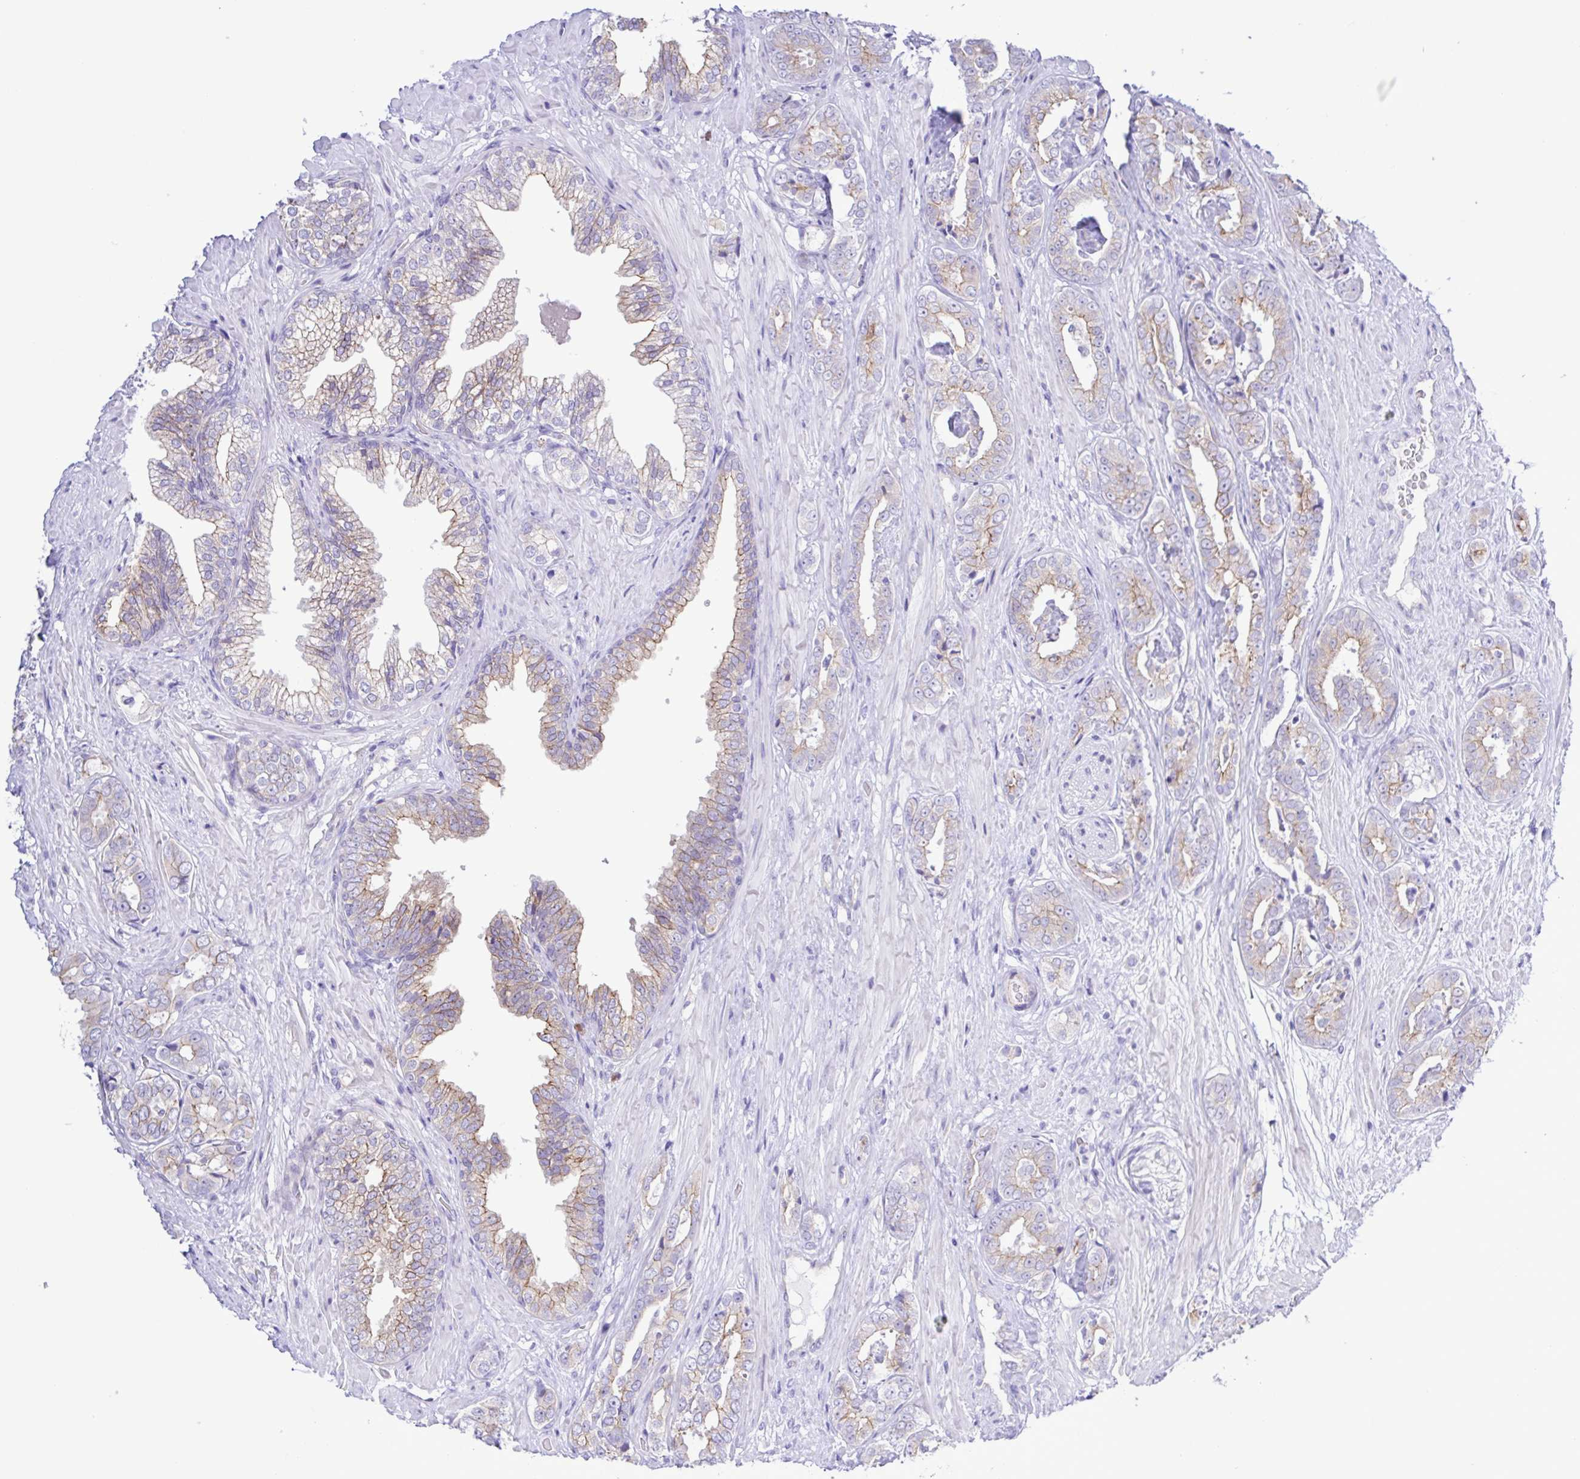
{"staining": {"intensity": "weak", "quantity": "25%-75%", "location": "cytoplasmic/membranous"}, "tissue": "prostate cancer", "cell_type": "Tumor cells", "image_type": "cancer", "snomed": [{"axis": "morphology", "description": "Adenocarcinoma, High grade"}, {"axis": "topography", "description": "Prostate"}], "caption": "DAB immunohistochemical staining of human prostate cancer displays weak cytoplasmic/membranous protein positivity in about 25%-75% of tumor cells.", "gene": "CYP11A1", "patient": {"sex": "male", "age": 71}}